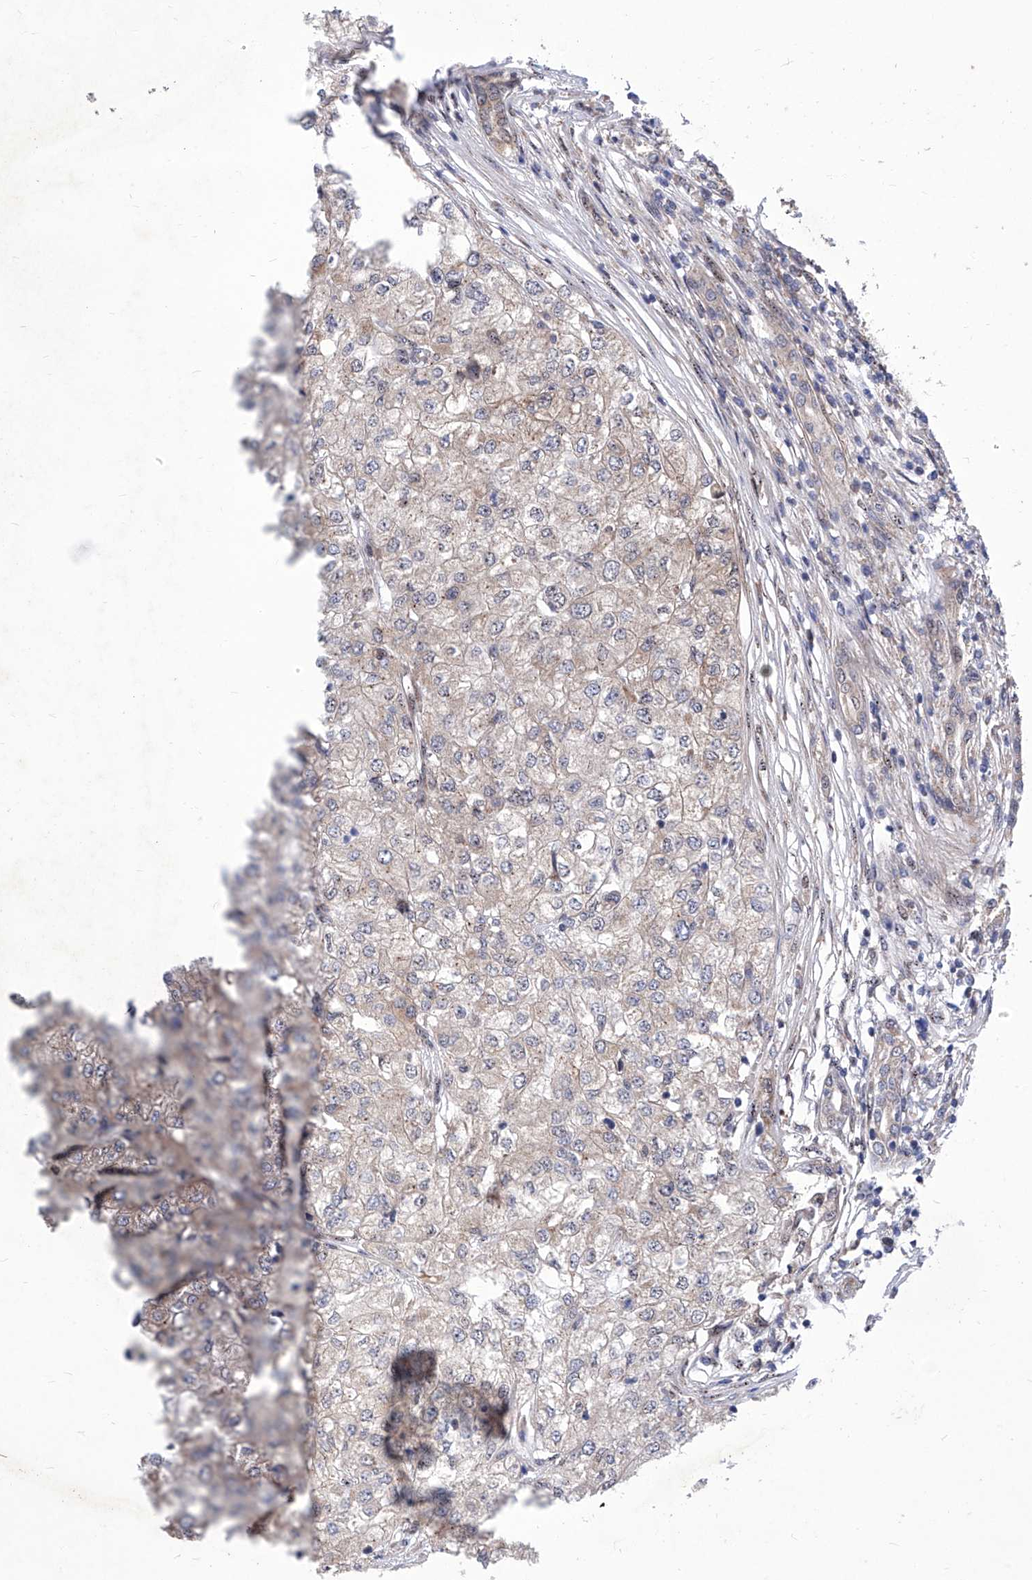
{"staining": {"intensity": "weak", "quantity": "<25%", "location": "cytoplasmic/membranous"}, "tissue": "renal cancer", "cell_type": "Tumor cells", "image_type": "cancer", "snomed": [{"axis": "morphology", "description": "Adenocarcinoma, NOS"}, {"axis": "topography", "description": "Kidney"}], "caption": "Immunohistochemical staining of human renal cancer reveals no significant positivity in tumor cells. Nuclei are stained in blue.", "gene": "KTI12", "patient": {"sex": "female", "age": 54}}